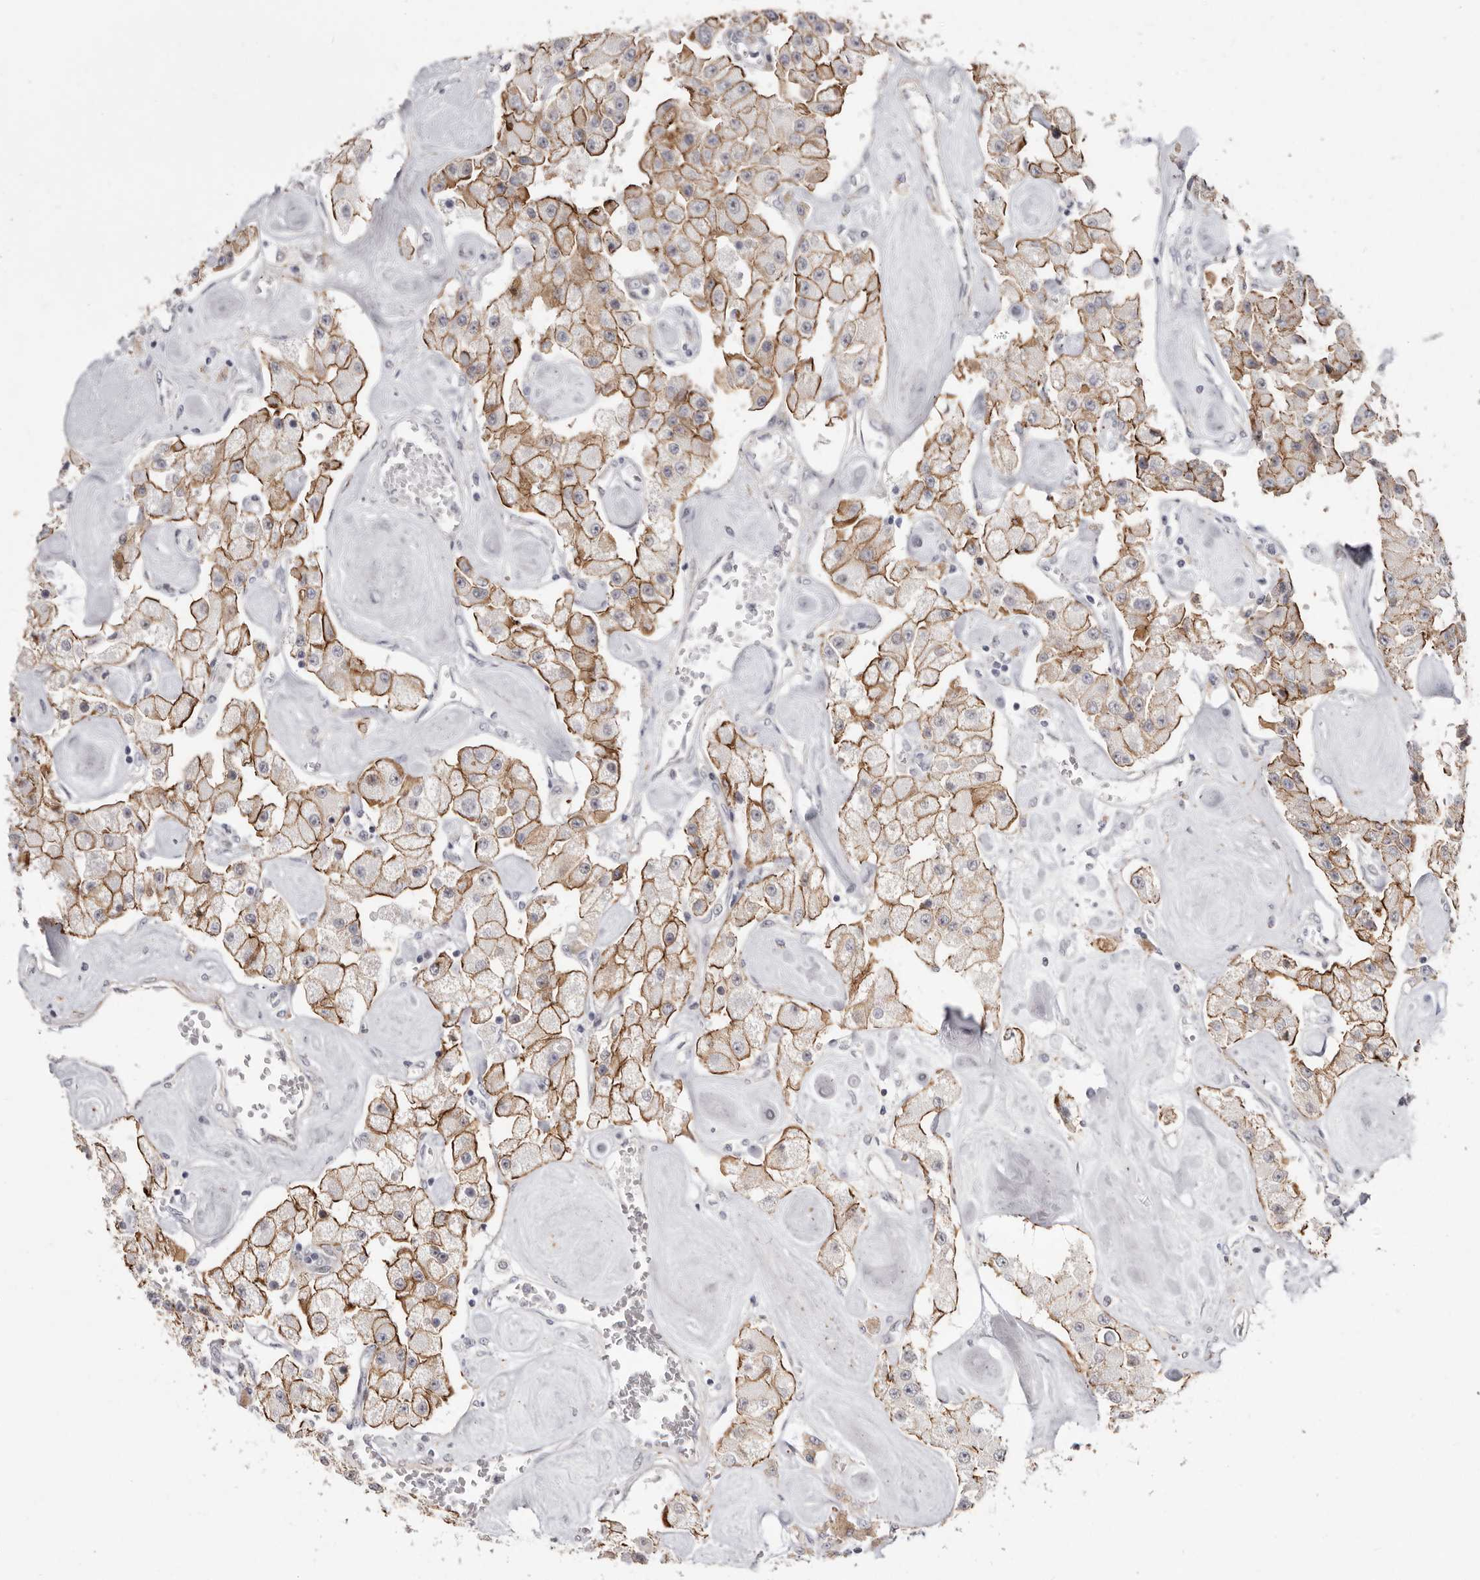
{"staining": {"intensity": "moderate", "quantity": ">75%", "location": "cytoplasmic/membranous"}, "tissue": "carcinoid", "cell_type": "Tumor cells", "image_type": "cancer", "snomed": [{"axis": "morphology", "description": "Carcinoid, malignant, NOS"}, {"axis": "topography", "description": "Pancreas"}], "caption": "Tumor cells demonstrate moderate cytoplasmic/membranous staining in about >75% of cells in carcinoid. (brown staining indicates protein expression, while blue staining denotes nuclei).", "gene": "SZT2", "patient": {"sex": "male", "age": 41}}